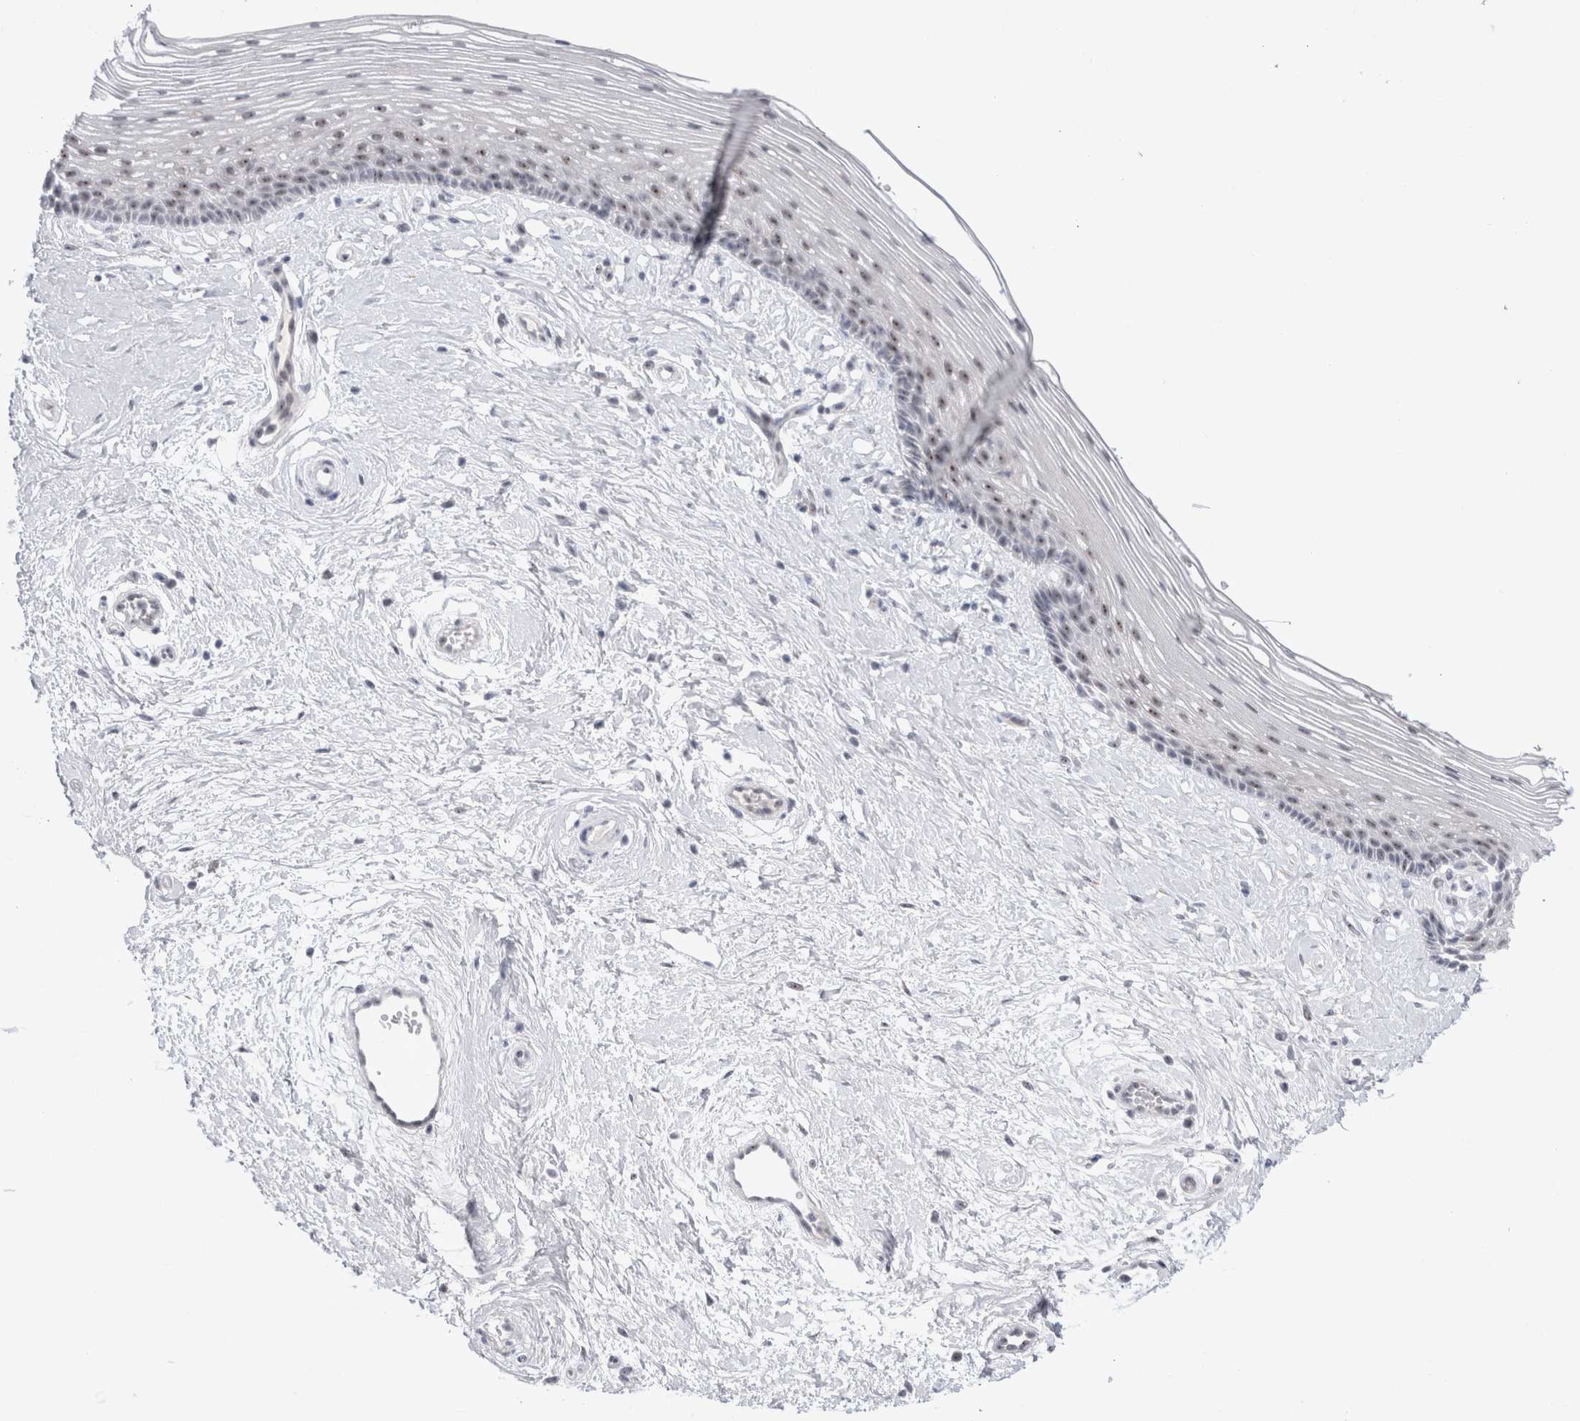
{"staining": {"intensity": "moderate", "quantity": ">75%", "location": "nuclear"}, "tissue": "vagina", "cell_type": "Squamous epithelial cells", "image_type": "normal", "snomed": [{"axis": "morphology", "description": "Normal tissue, NOS"}, {"axis": "topography", "description": "Vagina"}], "caption": "IHC micrograph of benign vagina stained for a protein (brown), which displays medium levels of moderate nuclear positivity in approximately >75% of squamous epithelial cells.", "gene": "CERS5", "patient": {"sex": "female", "age": 46}}